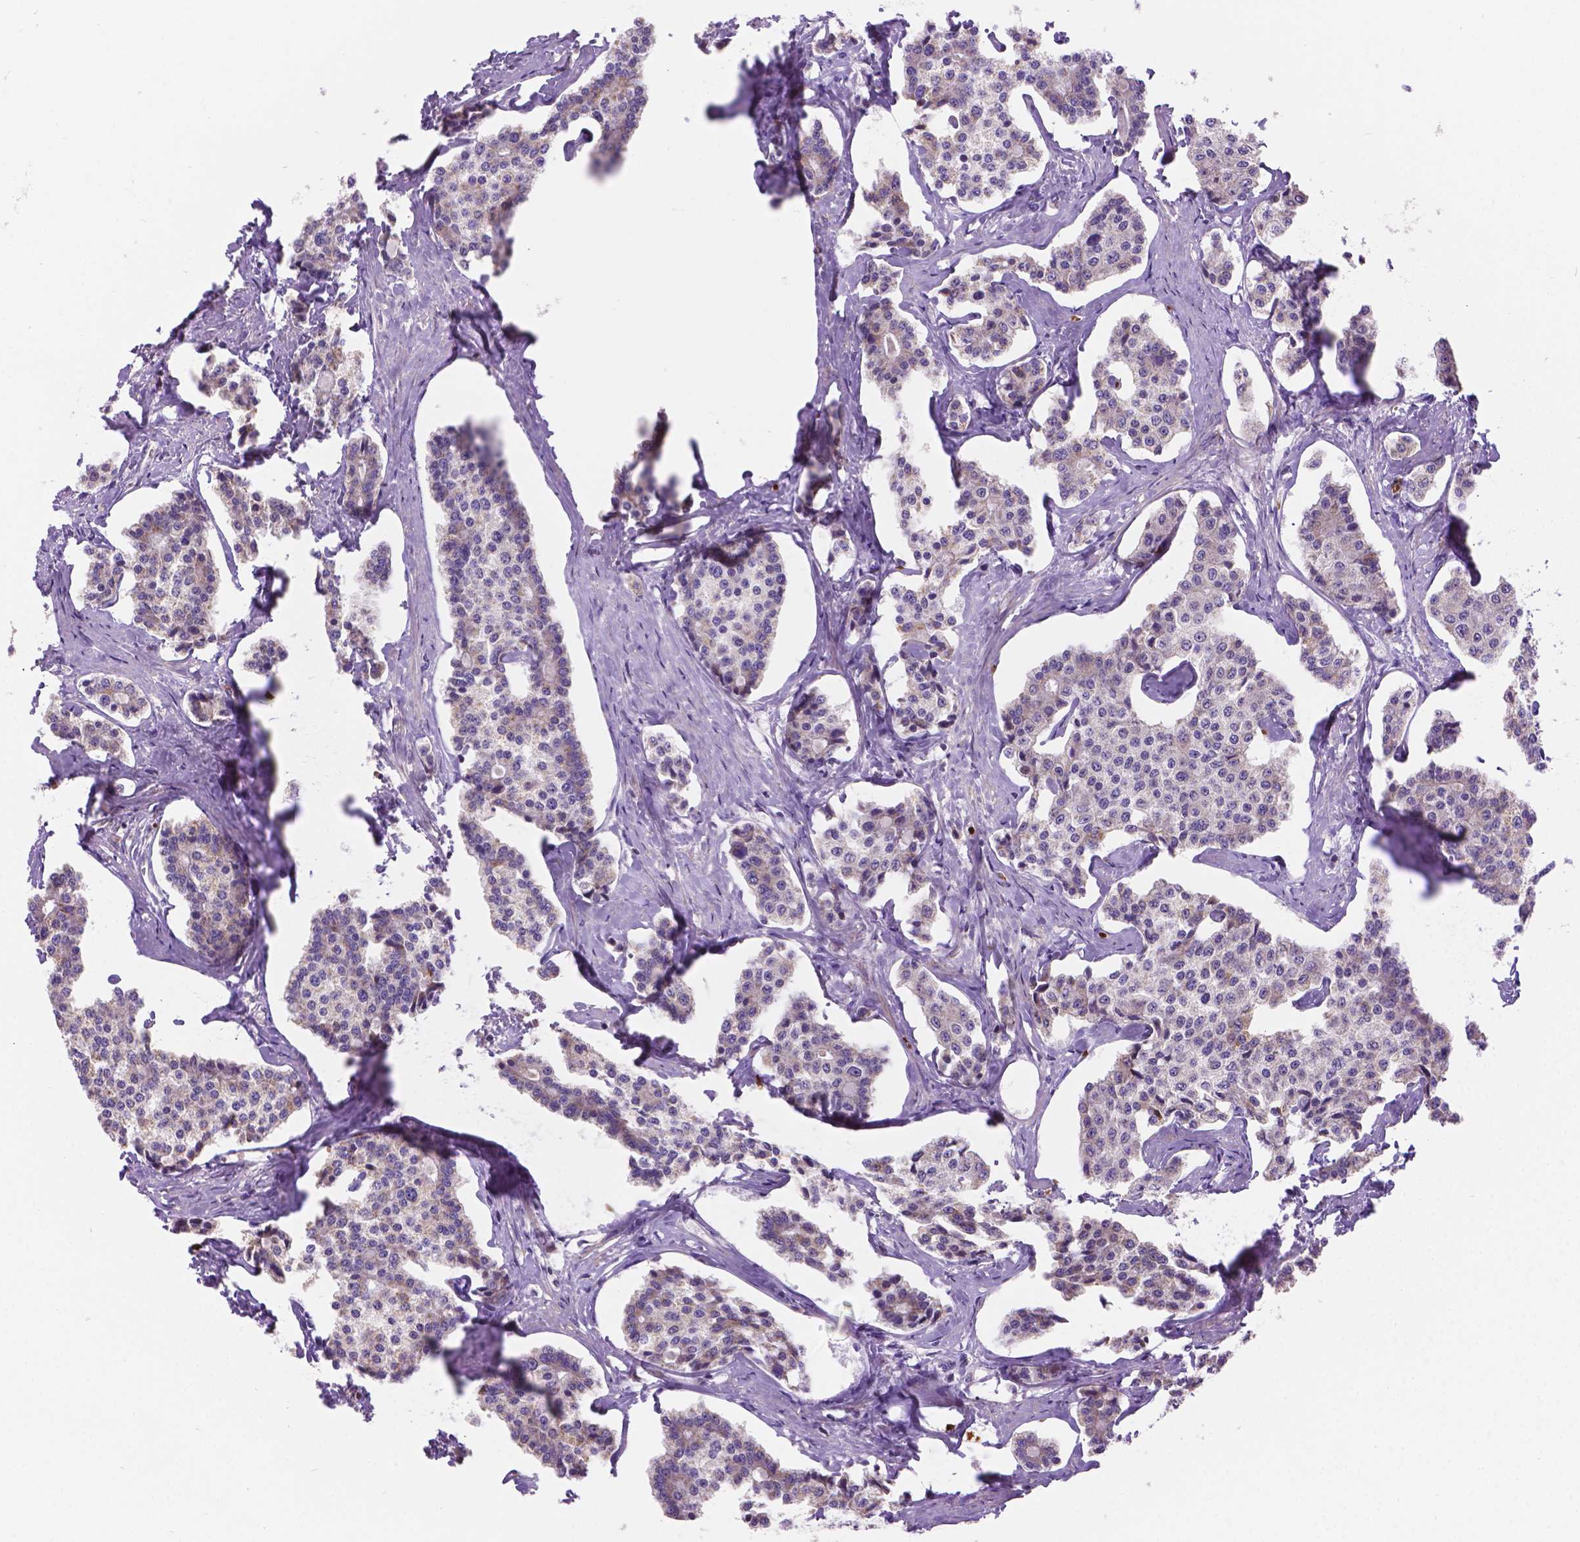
{"staining": {"intensity": "weak", "quantity": "<25%", "location": "cytoplasmic/membranous"}, "tissue": "carcinoid", "cell_type": "Tumor cells", "image_type": "cancer", "snomed": [{"axis": "morphology", "description": "Carcinoid, malignant, NOS"}, {"axis": "topography", "description": "Small intestine"}], "caption": "Immunohistochemistry (IHC) of human carcinoid shows no staining in tumor cells.", "gene": "CSPG5", "patient": {"sex": "female", "age": 65}}